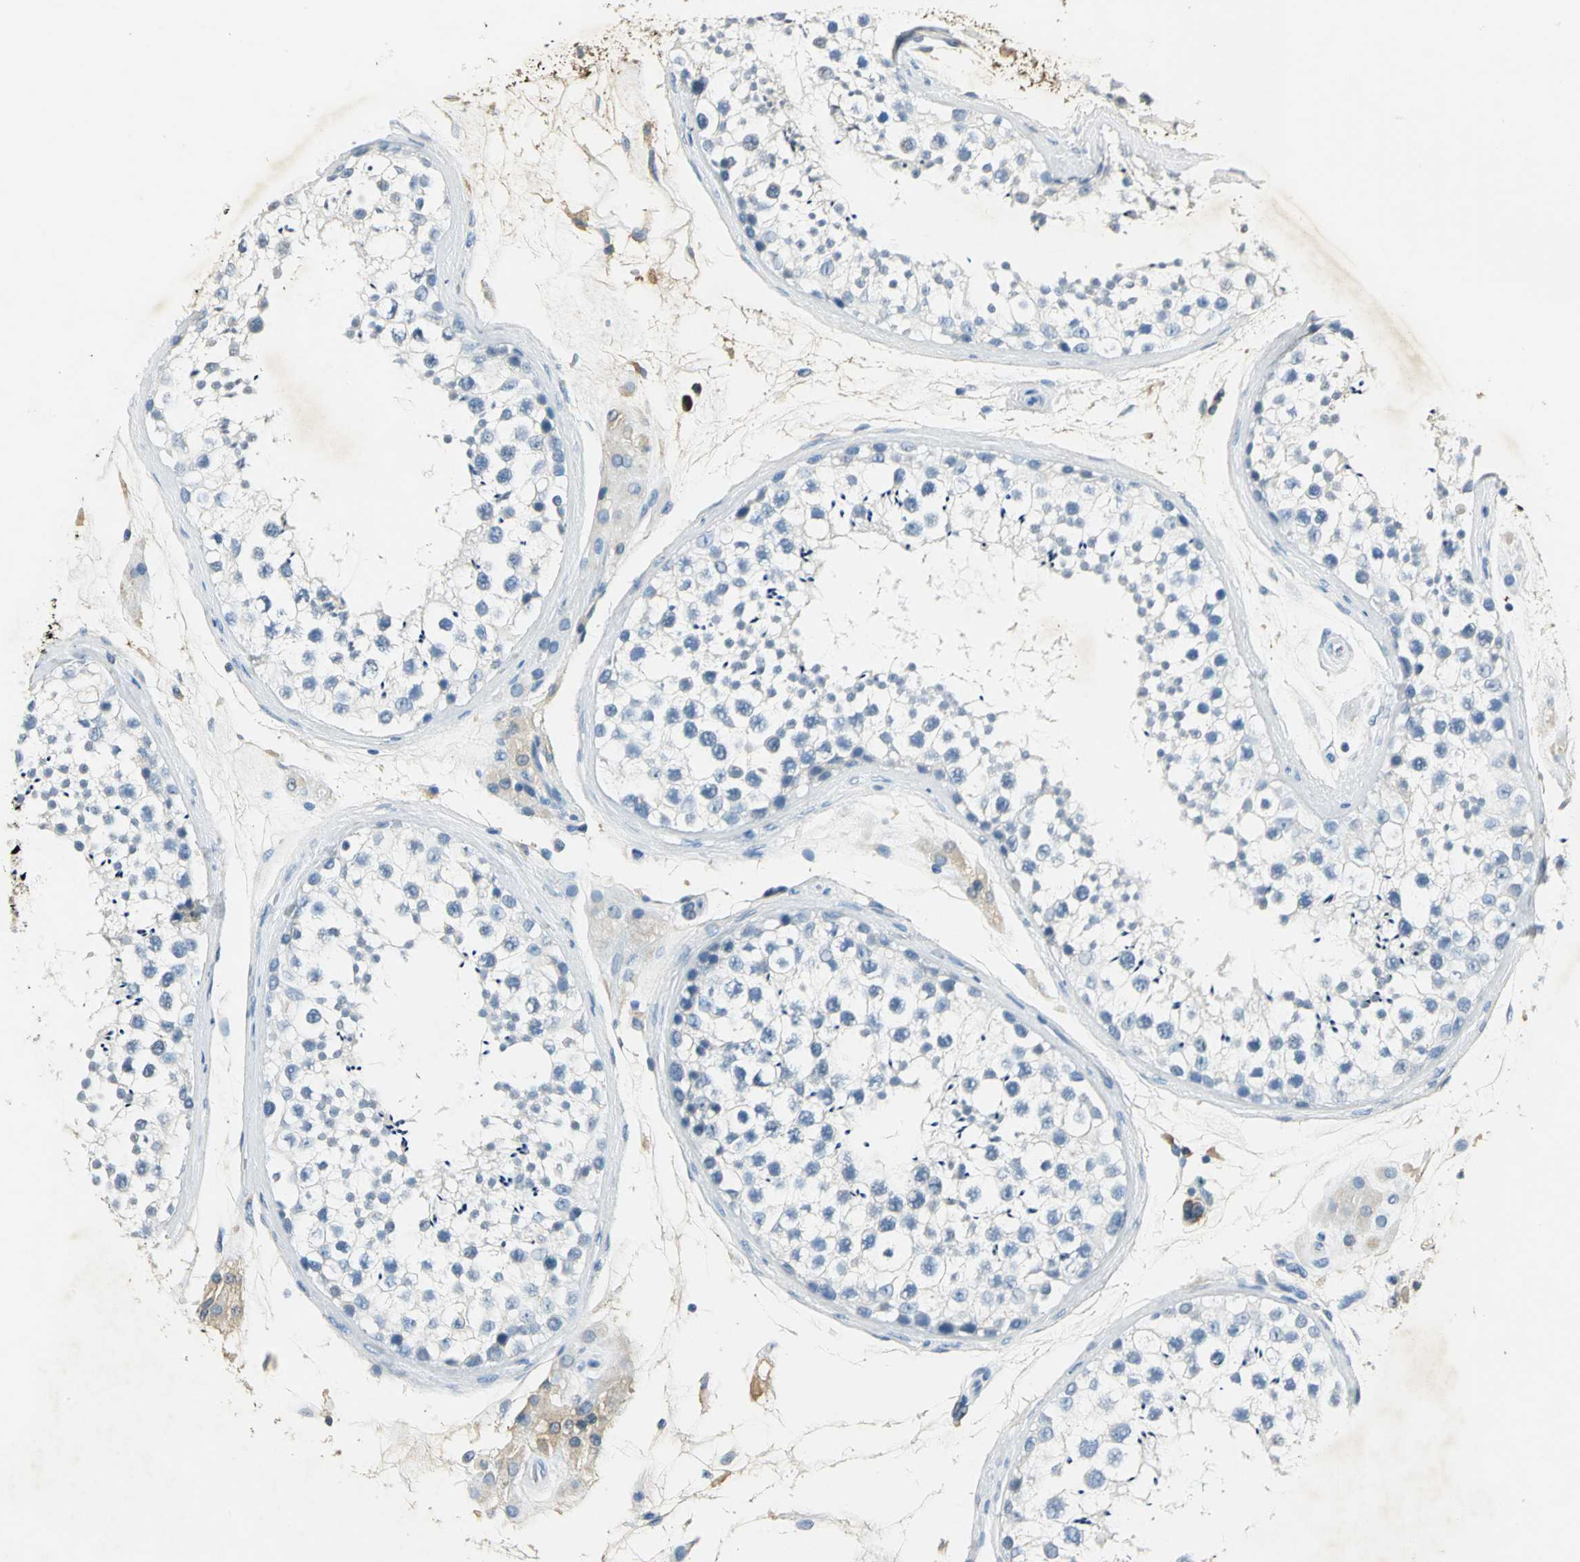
{"staining": {"intensity": "negative", "quantity": "none", "location": "none"}, "tissue": "testis", "cell_type": "Cells in seminiferous ducts", "image_type": "normal", "snomed": [{"axis": "morphology", "description": "Normal tissue, NOS"}, {"axis": "topography", "description": "Testis"}], "caption": "Immunohistochemistry of unremarkable human testis shows no staining in cells in seminiferous ducts.", "gene": "ANXA4", "patient": {"sex": "male", "age": 46}}